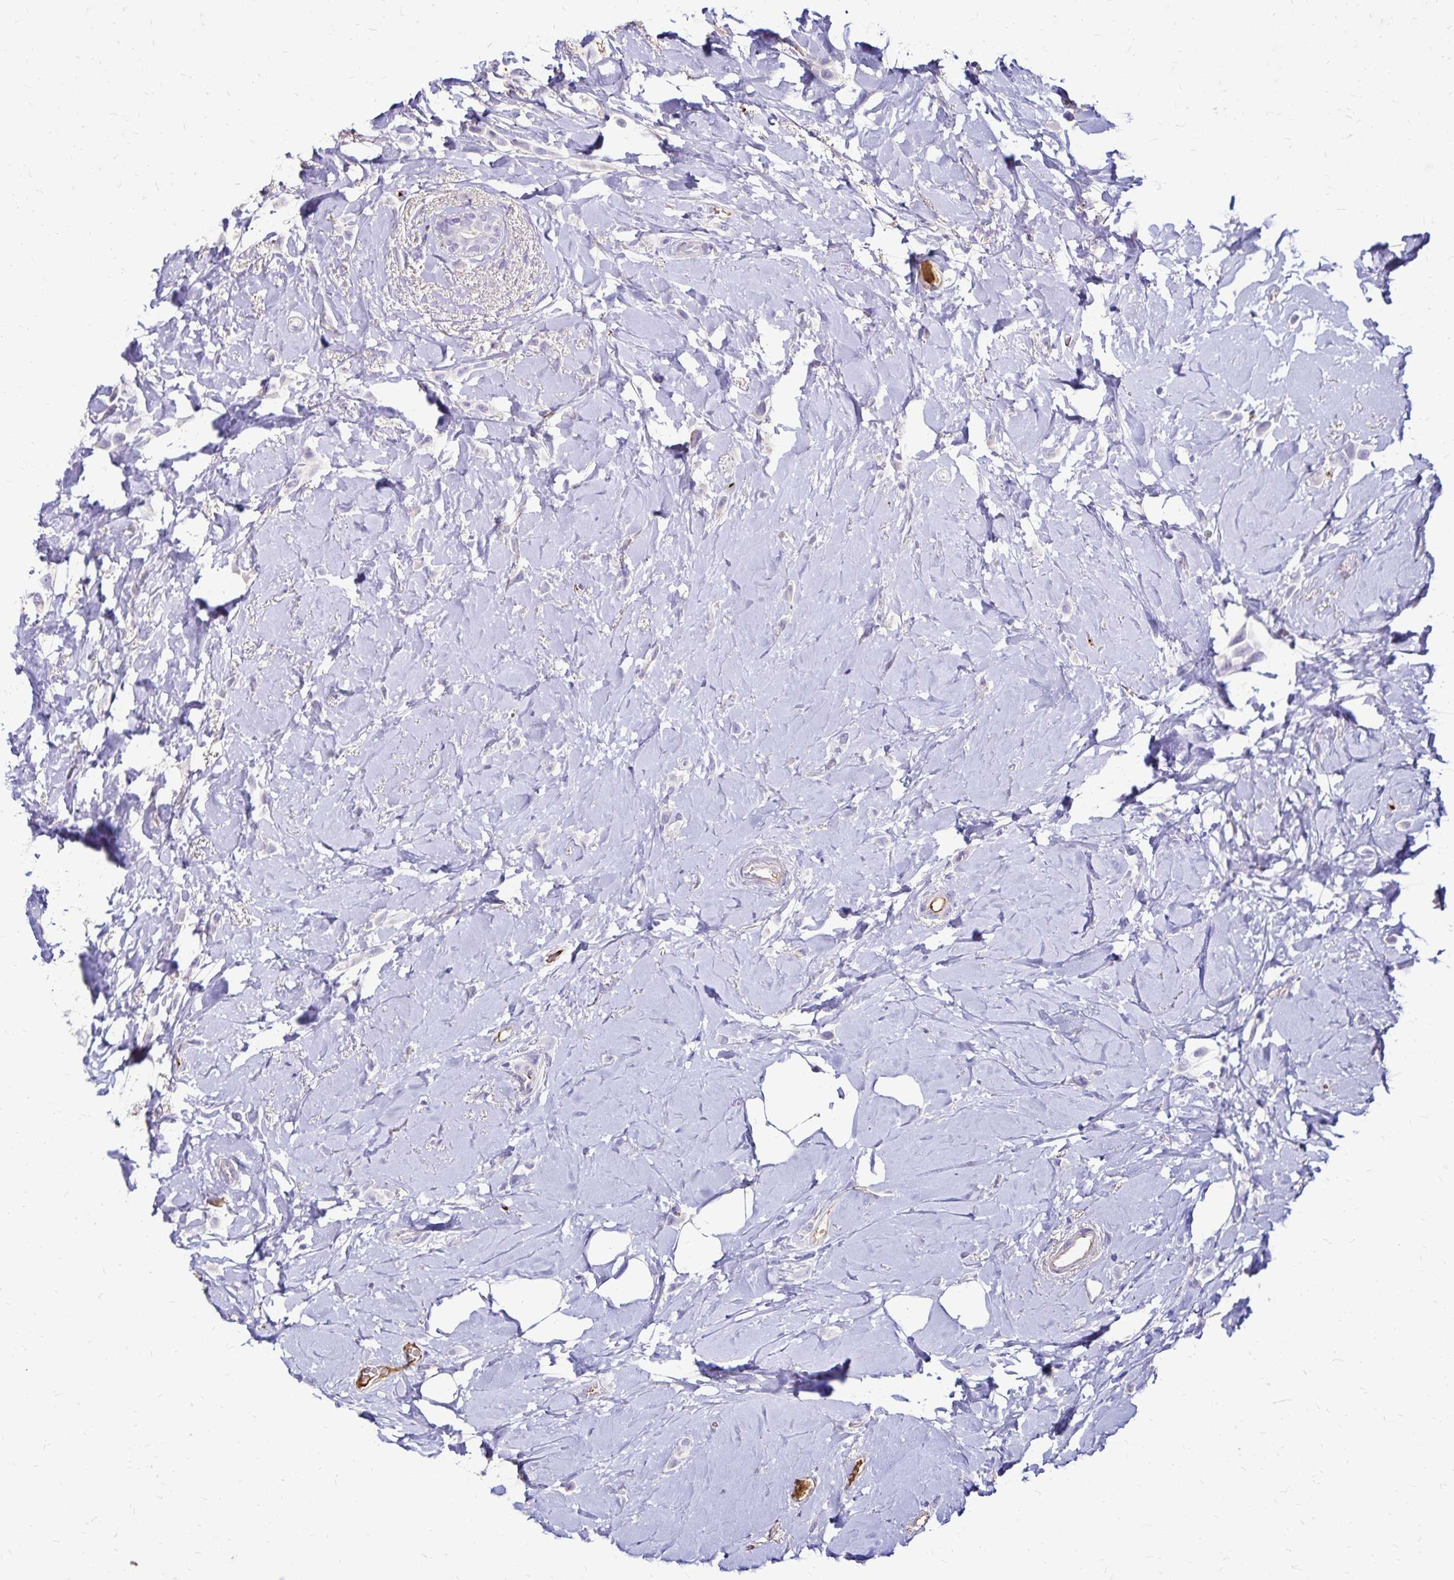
{"staining": {"intensity": "negative", "quantity": "none", "location": "none"}, "tissue": "breast cancer", "cell_type": "Tumor cells", "image_type": "cancer", "snomed": [{"axis": "morphology", "description": "Lobular carcinoma"}, {"axis": "topography", "description": "Breast"}], "caption": "This is an immunohistochemistry photomicrograph of human lobular carcinoma (breast). There is no staining in tumor cells.", "gene": "KISS1", "patient": {"sex": "female", "age": 66}}